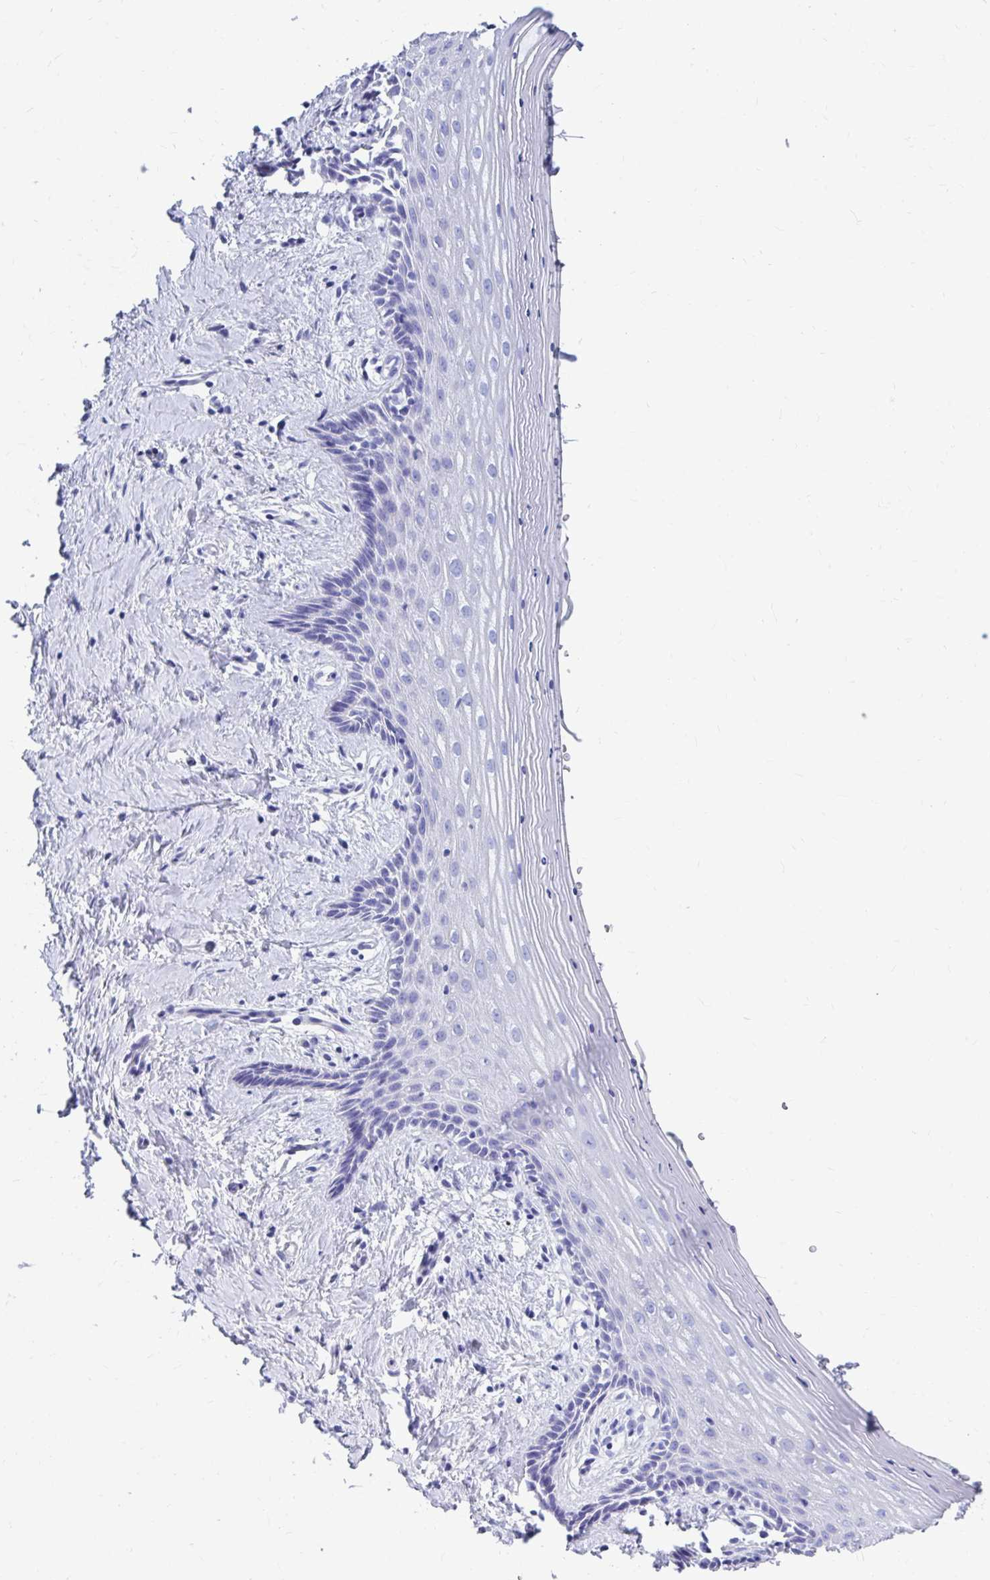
{"staining": {"intensity": "negative", "quantity": "none", "location": "none"}, "tissue": "vagina", "cell_type": "Squamous epithelial cells", "image_type": "normal", "snomed": [{"axis": "morphology", "description": "Normal tissue, NOS"}, {"axis": "topography", "description": "Vagina"}], "caption": "Protein analysis of unremarkable vagina displays no significant positivity in squamous epithelial cells.", "gene": "DPEP3", "patient": {"sex": "female", "age": 42}}